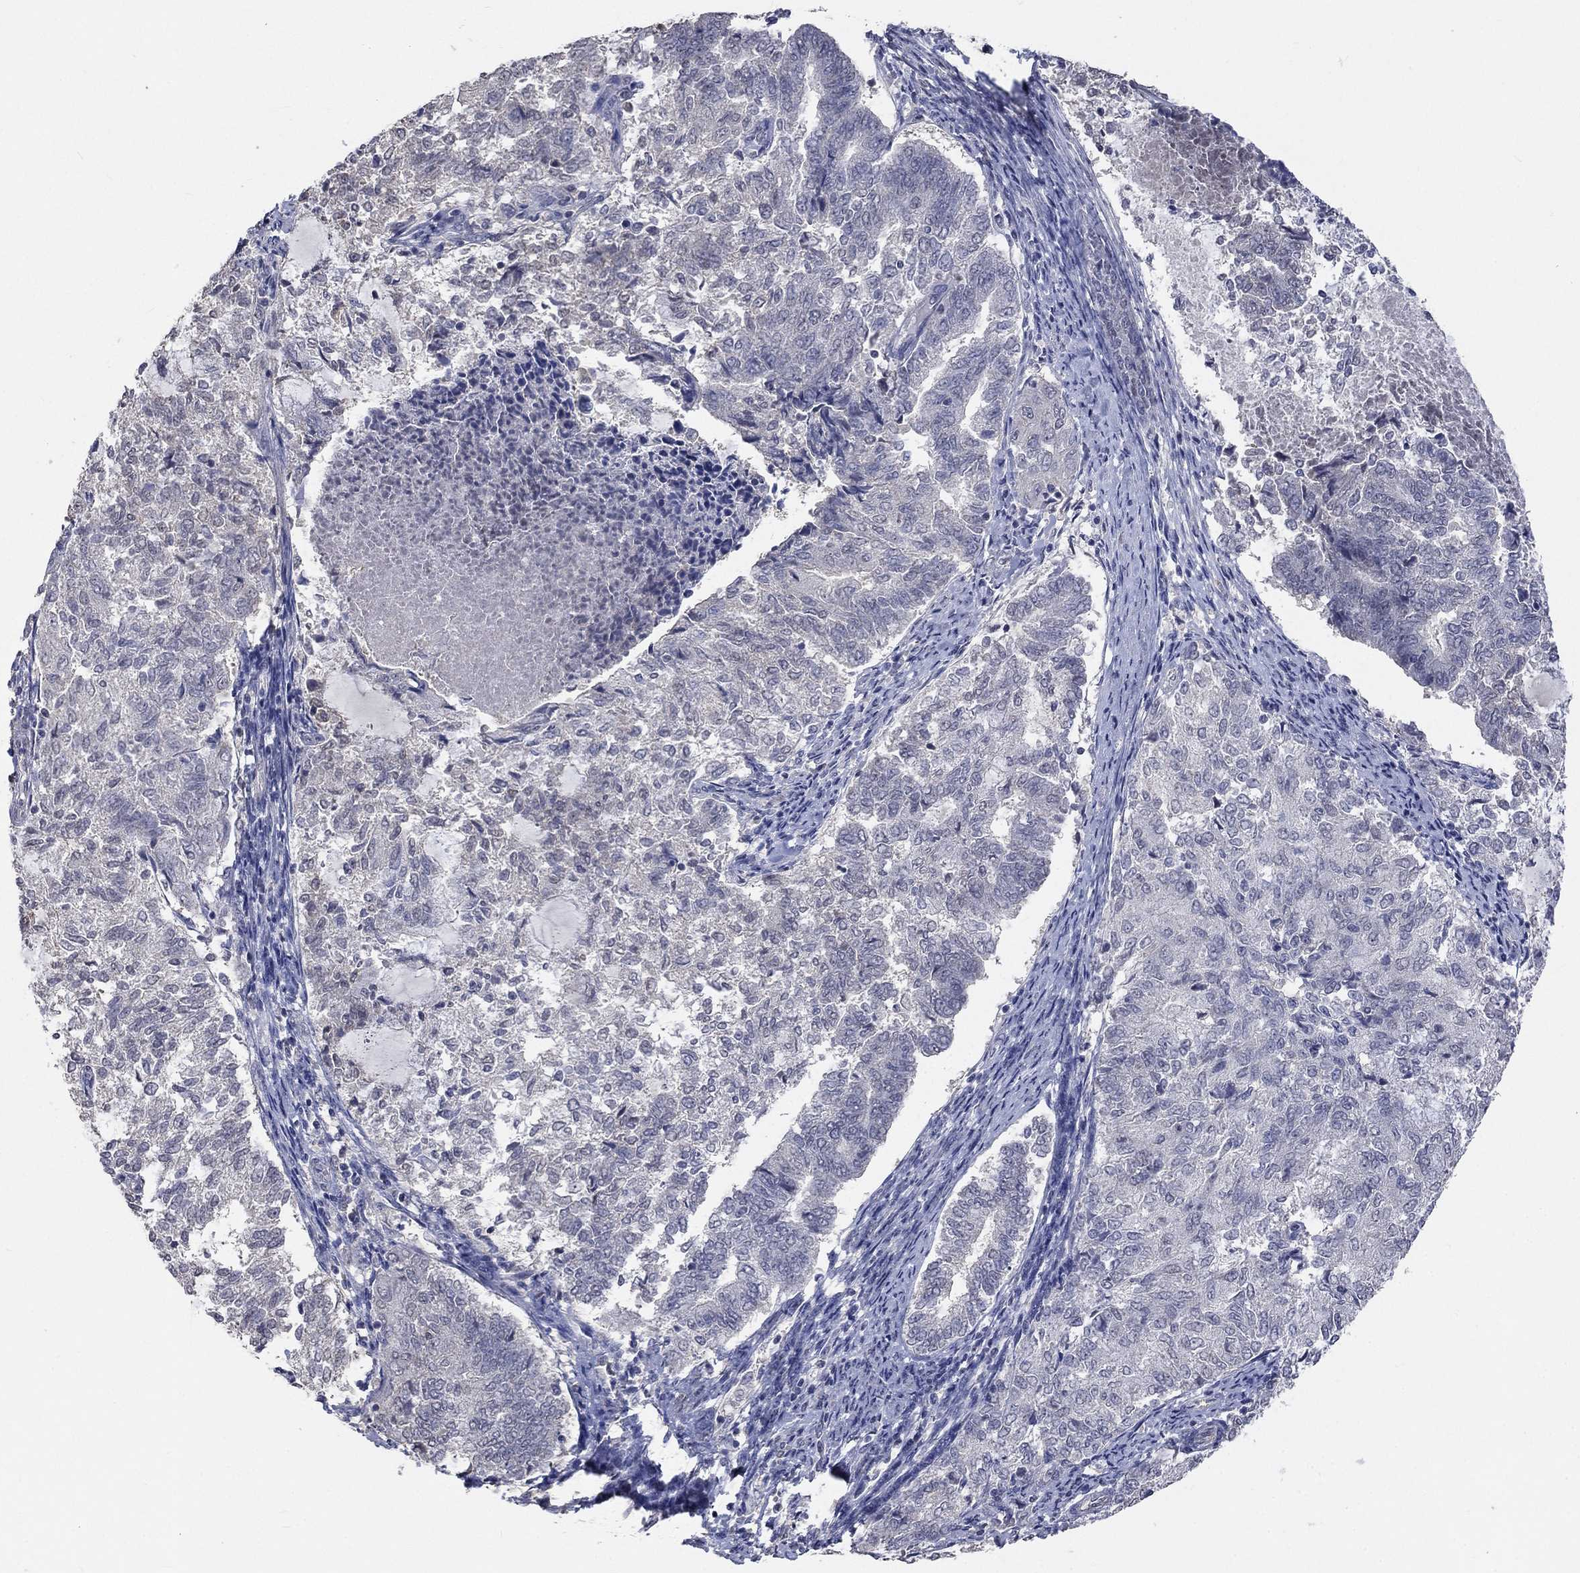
{"staining": {"intensity": "negative", "quantity": "none", "location": "none"}, "tissue": "endometrial cancer", "cell_type": "Tumor cells", "image_type": "cancer", "snomed": [{"axis": "morphology", "description": "Adenocarcinoma, NOS"}, {"axis": "topography", "description": "Endometrium"}], "caption": "High magnification brightfield microscopy of endometrial adenocarcinoma stained with DAB (3,3'-diaminobenzidine) (brown) and counterstained with hematoxylin (blue): tumor cells show no significant positivity.", "gene": "ZBTB18", "patient": {"sex": "female", "age": 65}}